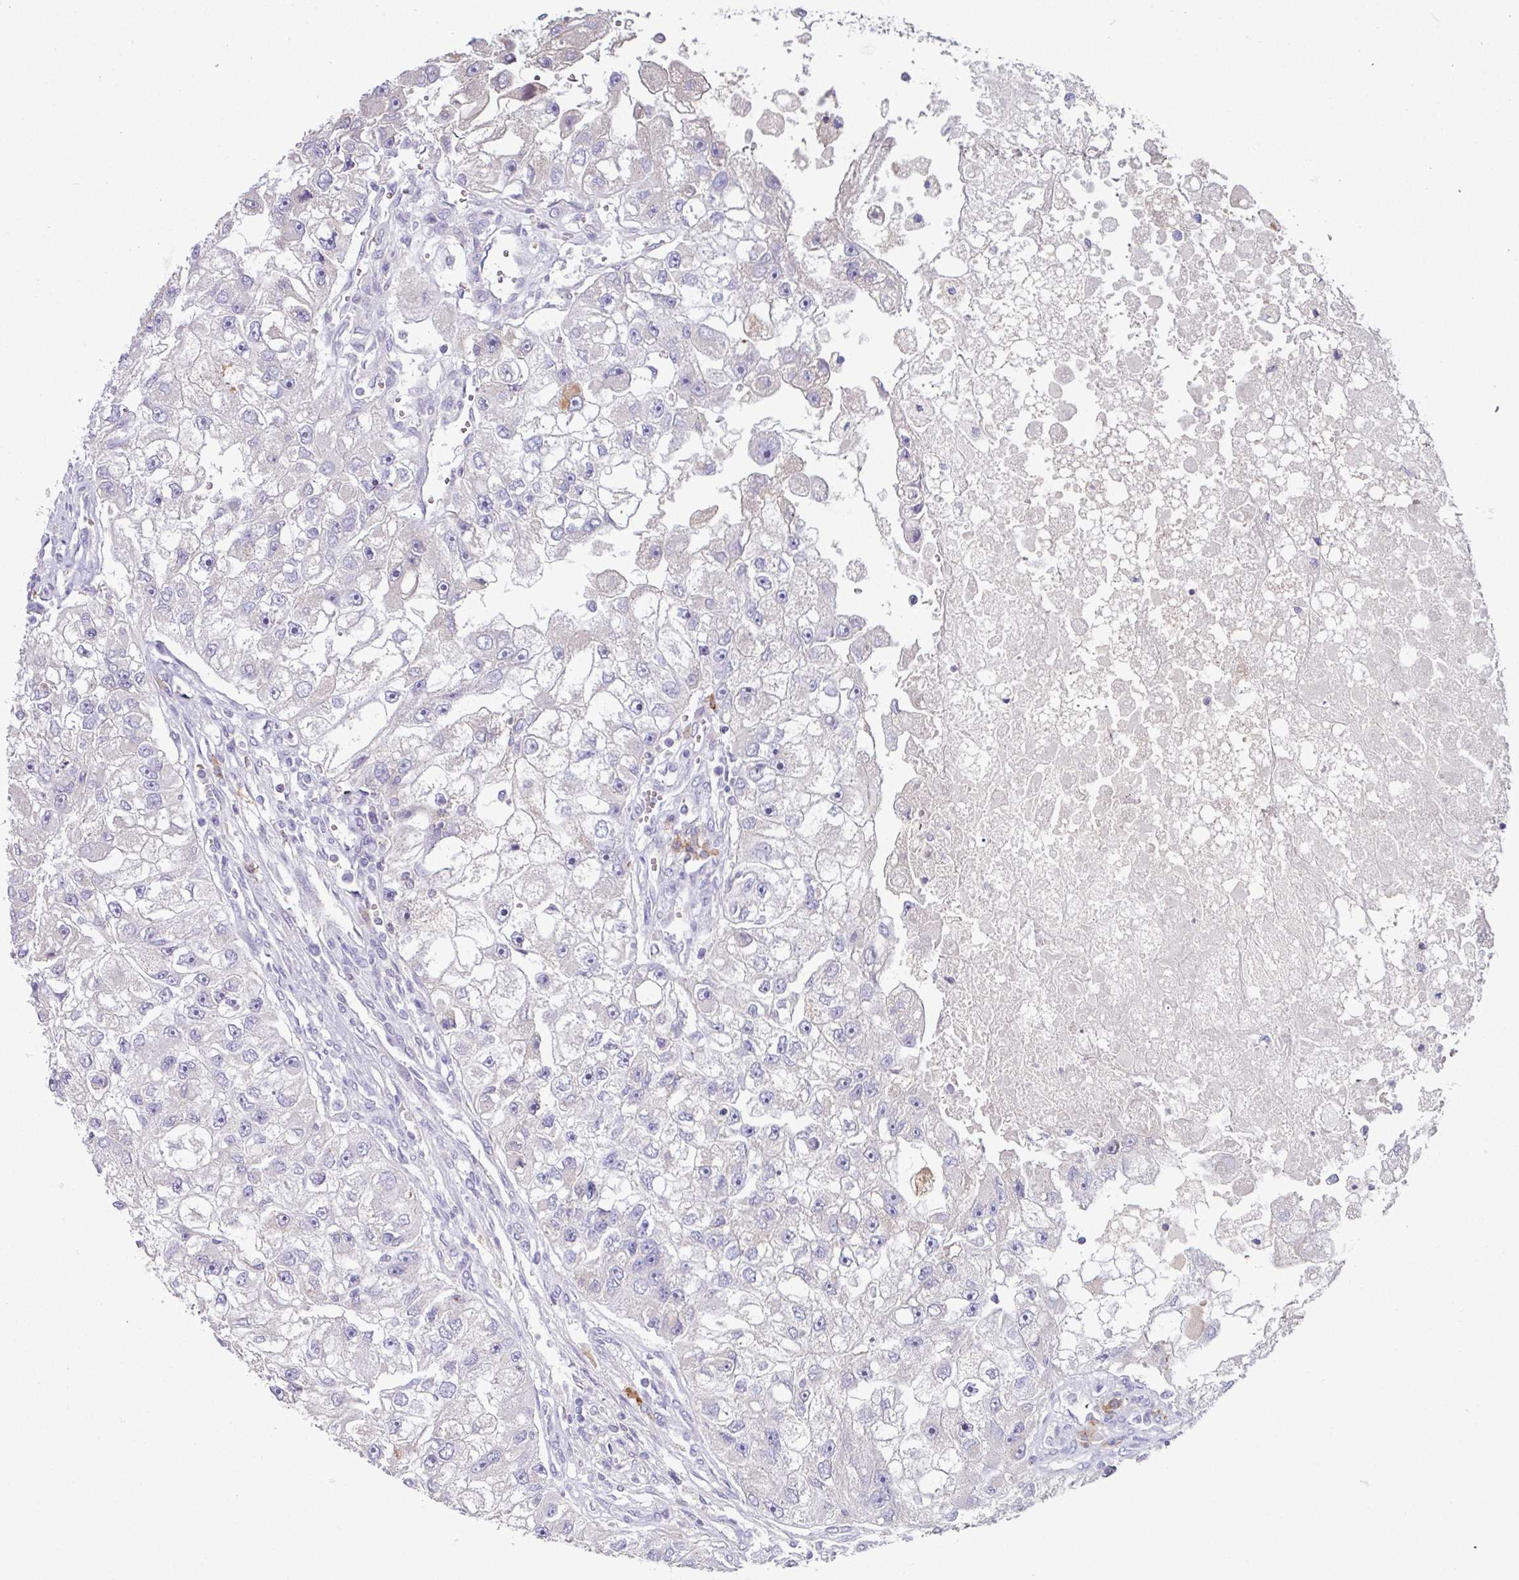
{"staining": {"intensity": "negative", "quantity": "none", "location": "none"}, "tissue": "renal cancer", "cell_type": "Tumor cells", "image_type": "cancer", "snomed": [{"axis": "morphology", "description": "Adenocarcinoma, NOS"}, {"axis": "topography", "description": "Kidney"}], "caption": "Human renal adenocarcinoma stained for a protein using immunohistochemistry exhibits no expression in tumor cells.", "gene": "SLAMF6", "patient": {"sex": "male", "age": 63}}